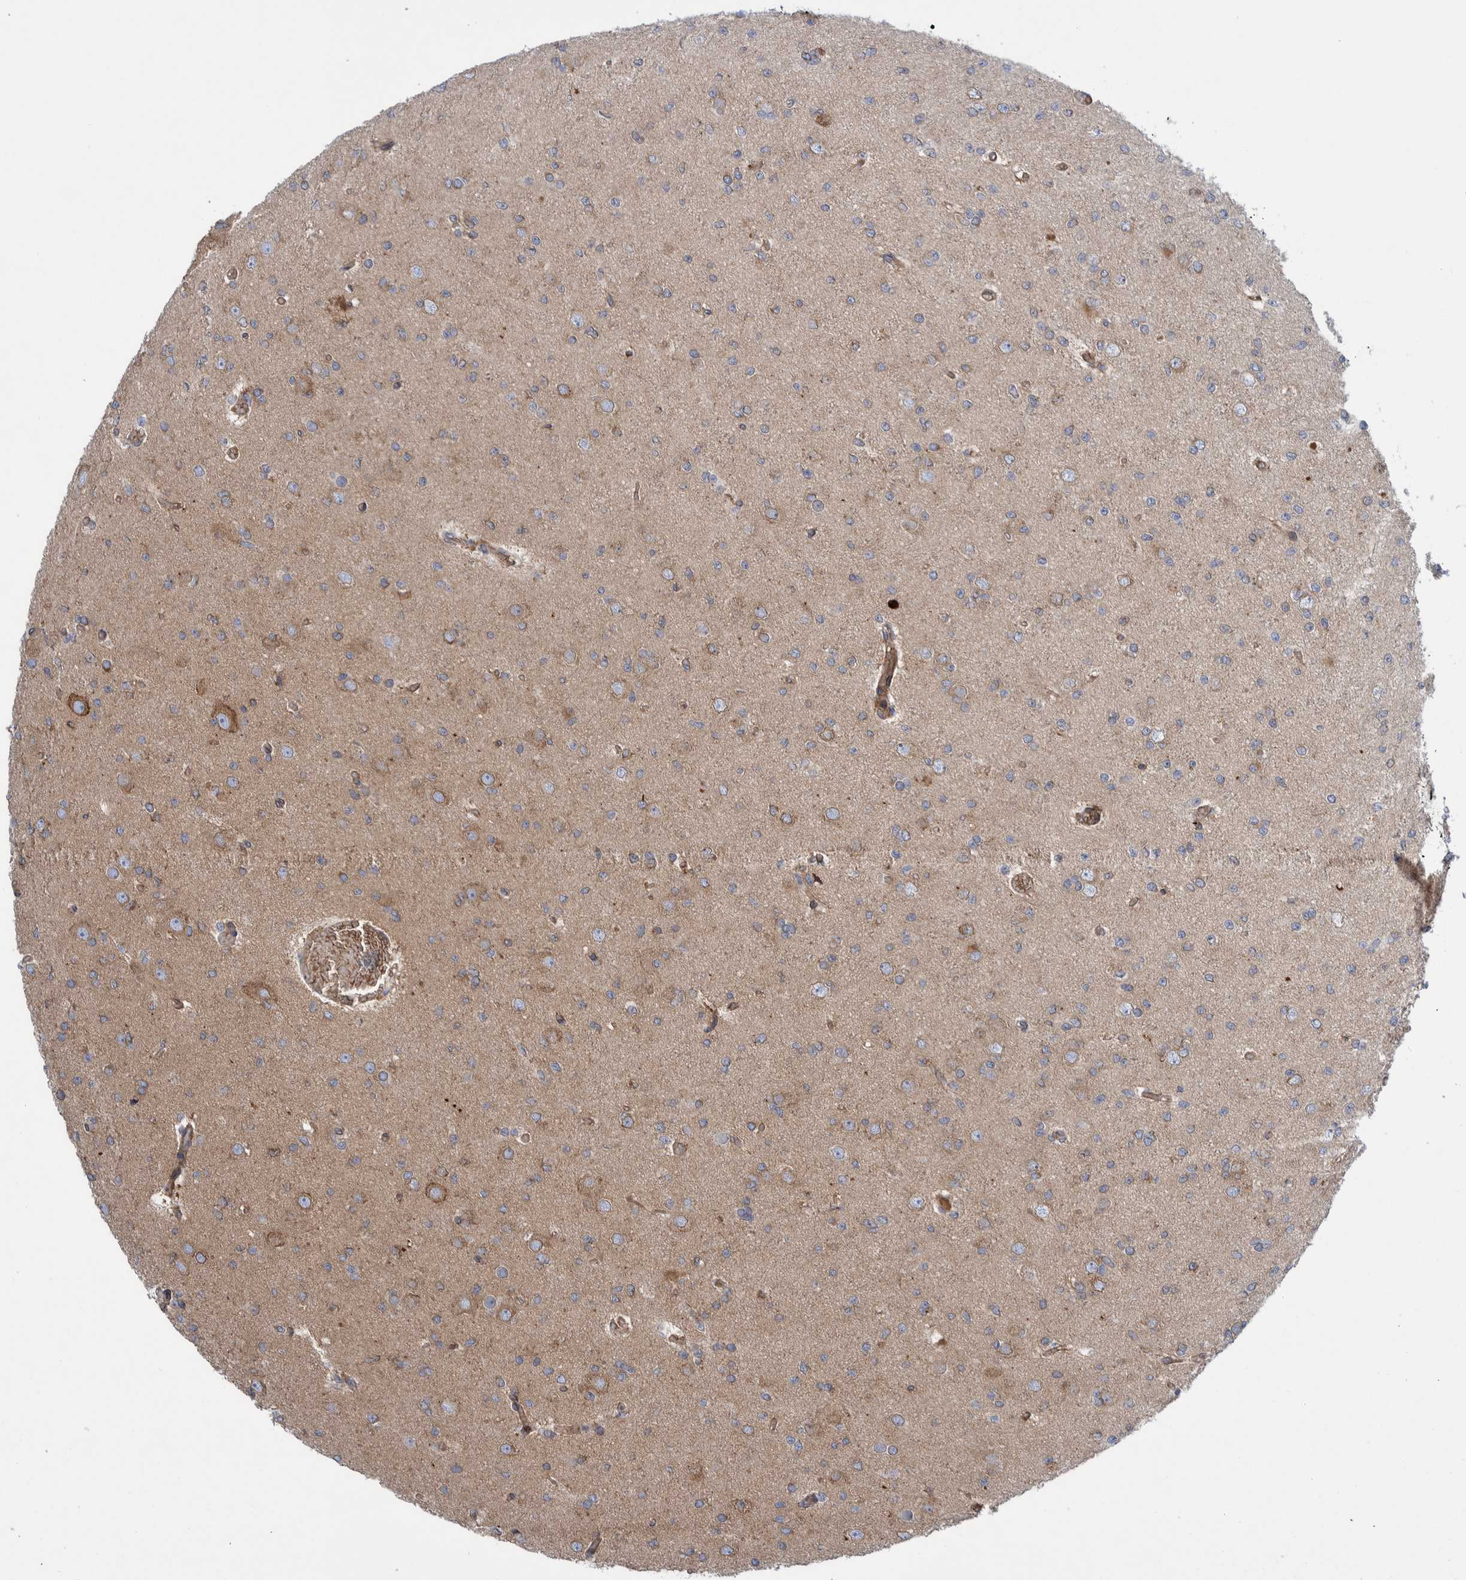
{"staining": {"intensity": "moderate", "quantity": "<25%", "location": "cytoplasmic/membranous"}, "tissue": "glioma", "cell_type": "Tumor cells", "image_type": "cancer", "snomed": [{"axis": "morphology", "description": "Glioma, malignant, Low grade"}, {"axis": "topography", "description": "Brain"}], "caption": "Brown immunohistochemical staining in glioma shows moderate cytoplasmic/membranous expression in approximately <25% of tumor cells.", "gene": "THEM6", "patient": {"sex": "female", "age": 22}}